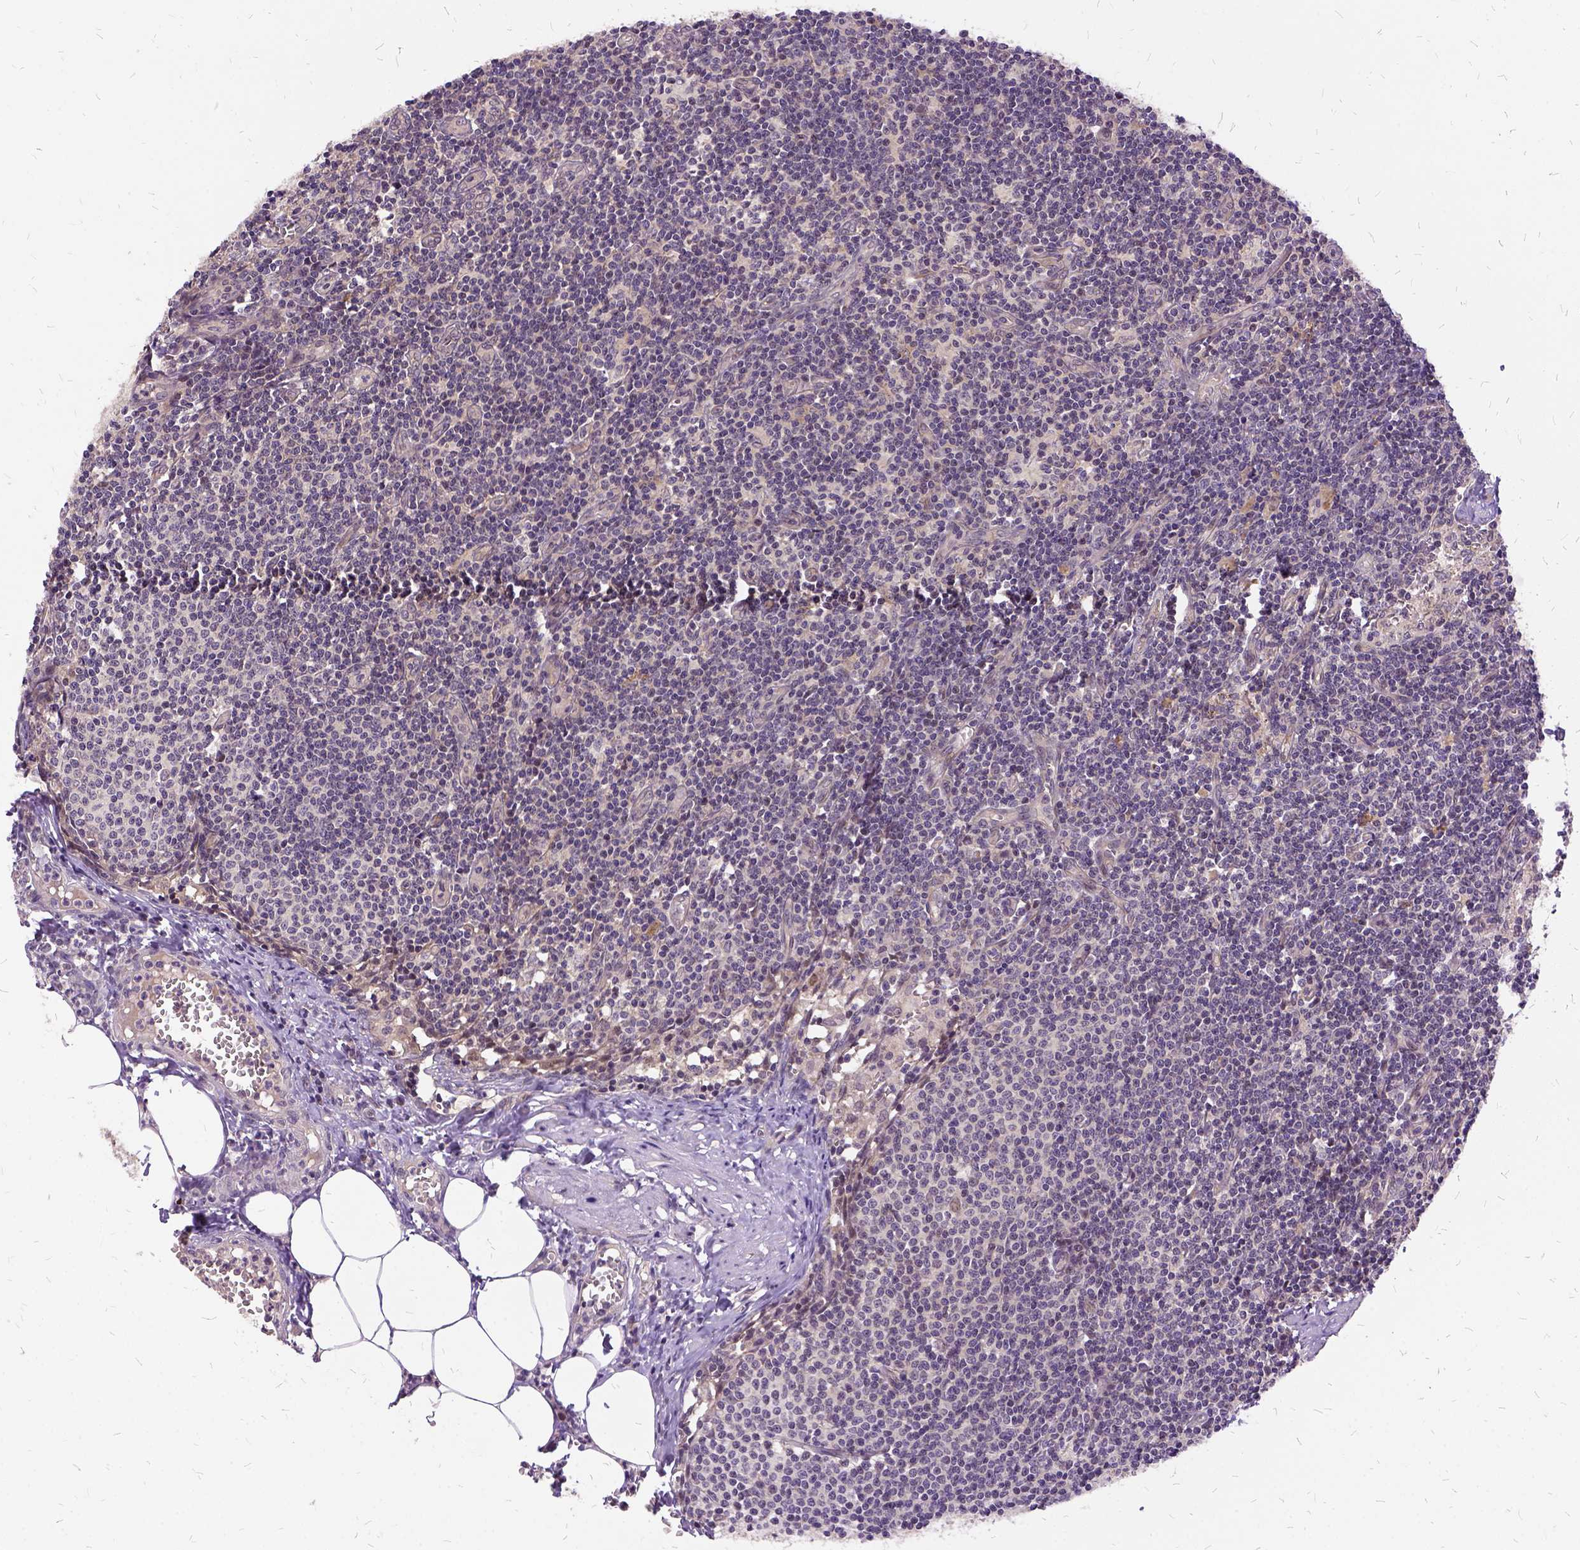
{"staining": {"intensity": "negative", "quantity": "none", "location": "none"}, "tissue": "lymph node", "cell_type": "Germinal center cells", "image_type": "normal", "snomed": [{"axis": "morphology", "description": "Normal tissue, NOS"}, {"axis": "topography", "description": "Lymph node"}], "caption": "Immunohistochemistry (IHC) of unremarkable lymph node shows no staining in germinal center cells.", "gene": "ILRUN", "patient": {"sex": "female", "age": 50}}